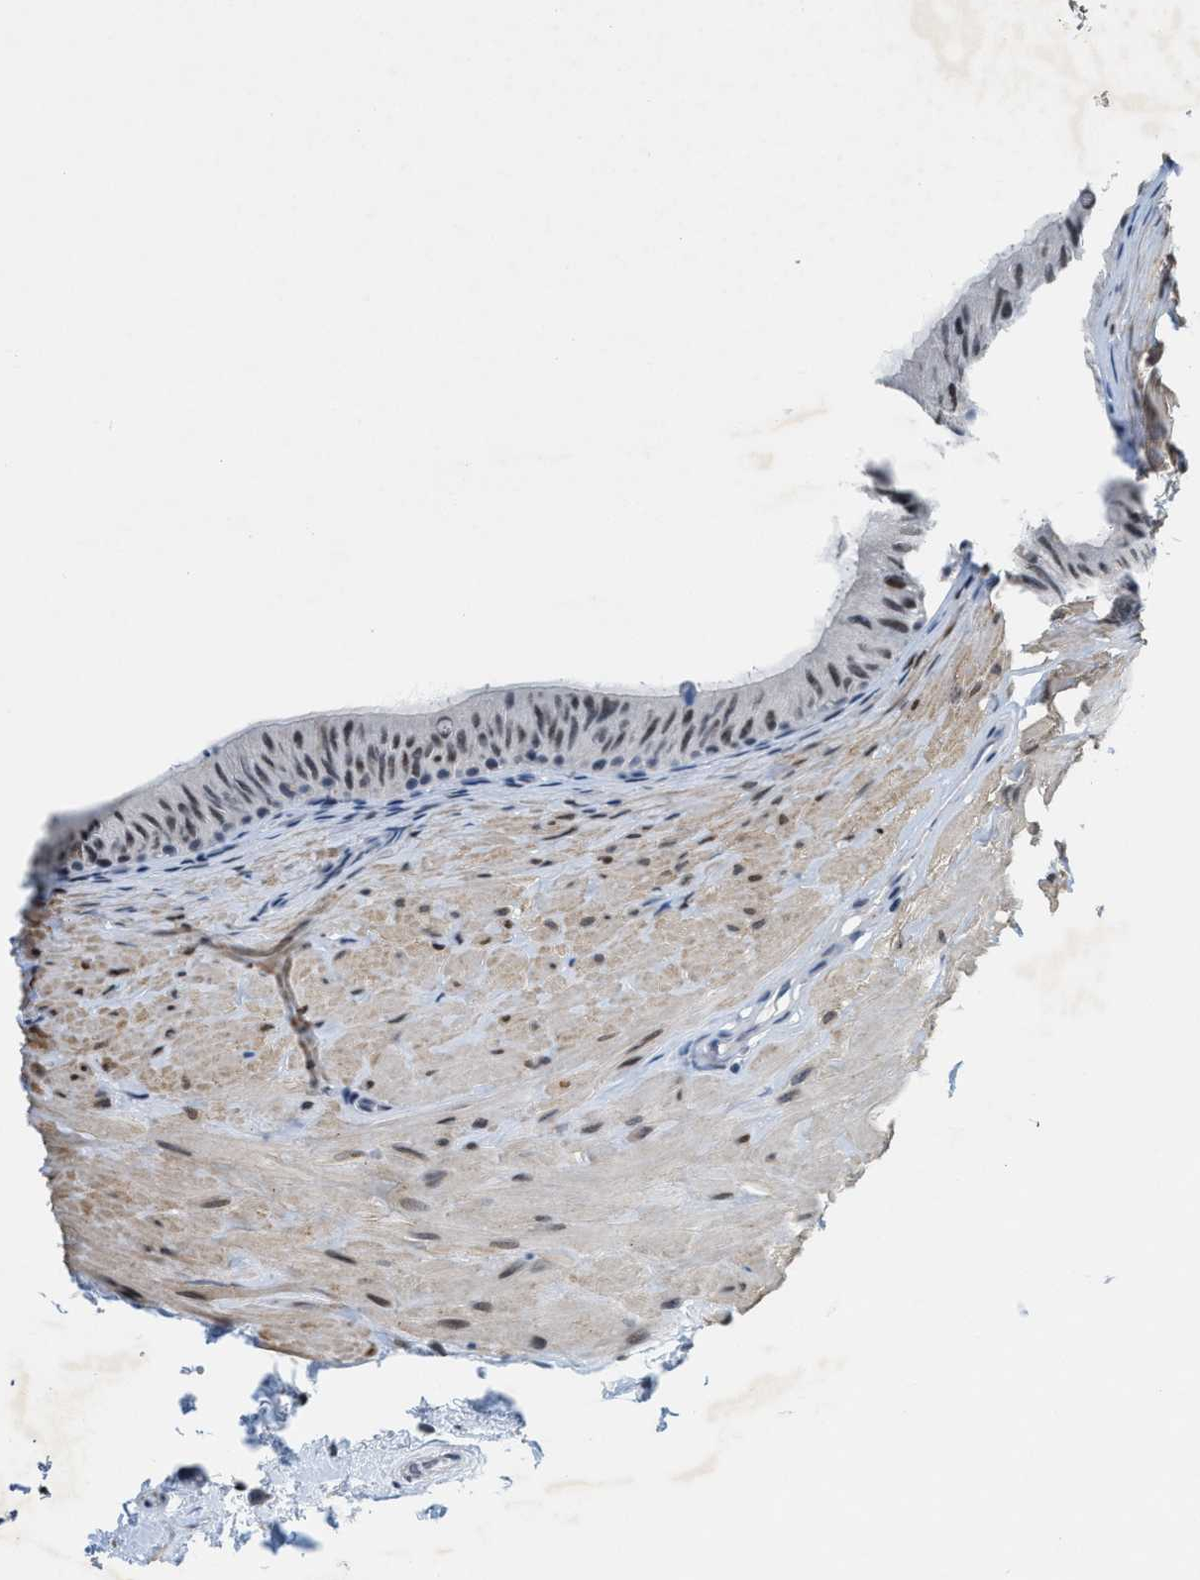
{"staining": {"intensity": "weak", "quantity": "25%-75%", "location": "nuclear"}, "tissue": "epididymis", "cell_type": "Glandular cells", "image_type": "normal", "snomed": [{"axis": "morphology", "description": "Normal tissue, NOS"}, {"axis": "topography", "description": "Epididymis"}], "caption": "Protein positivity by immunohistochemistry (IHC) shows weak nuclear expression in about 25%-75% of glandular cells in benign epididymis.", "gene": "SETD1B", "patient": {"sex": "male", "age": 34}}